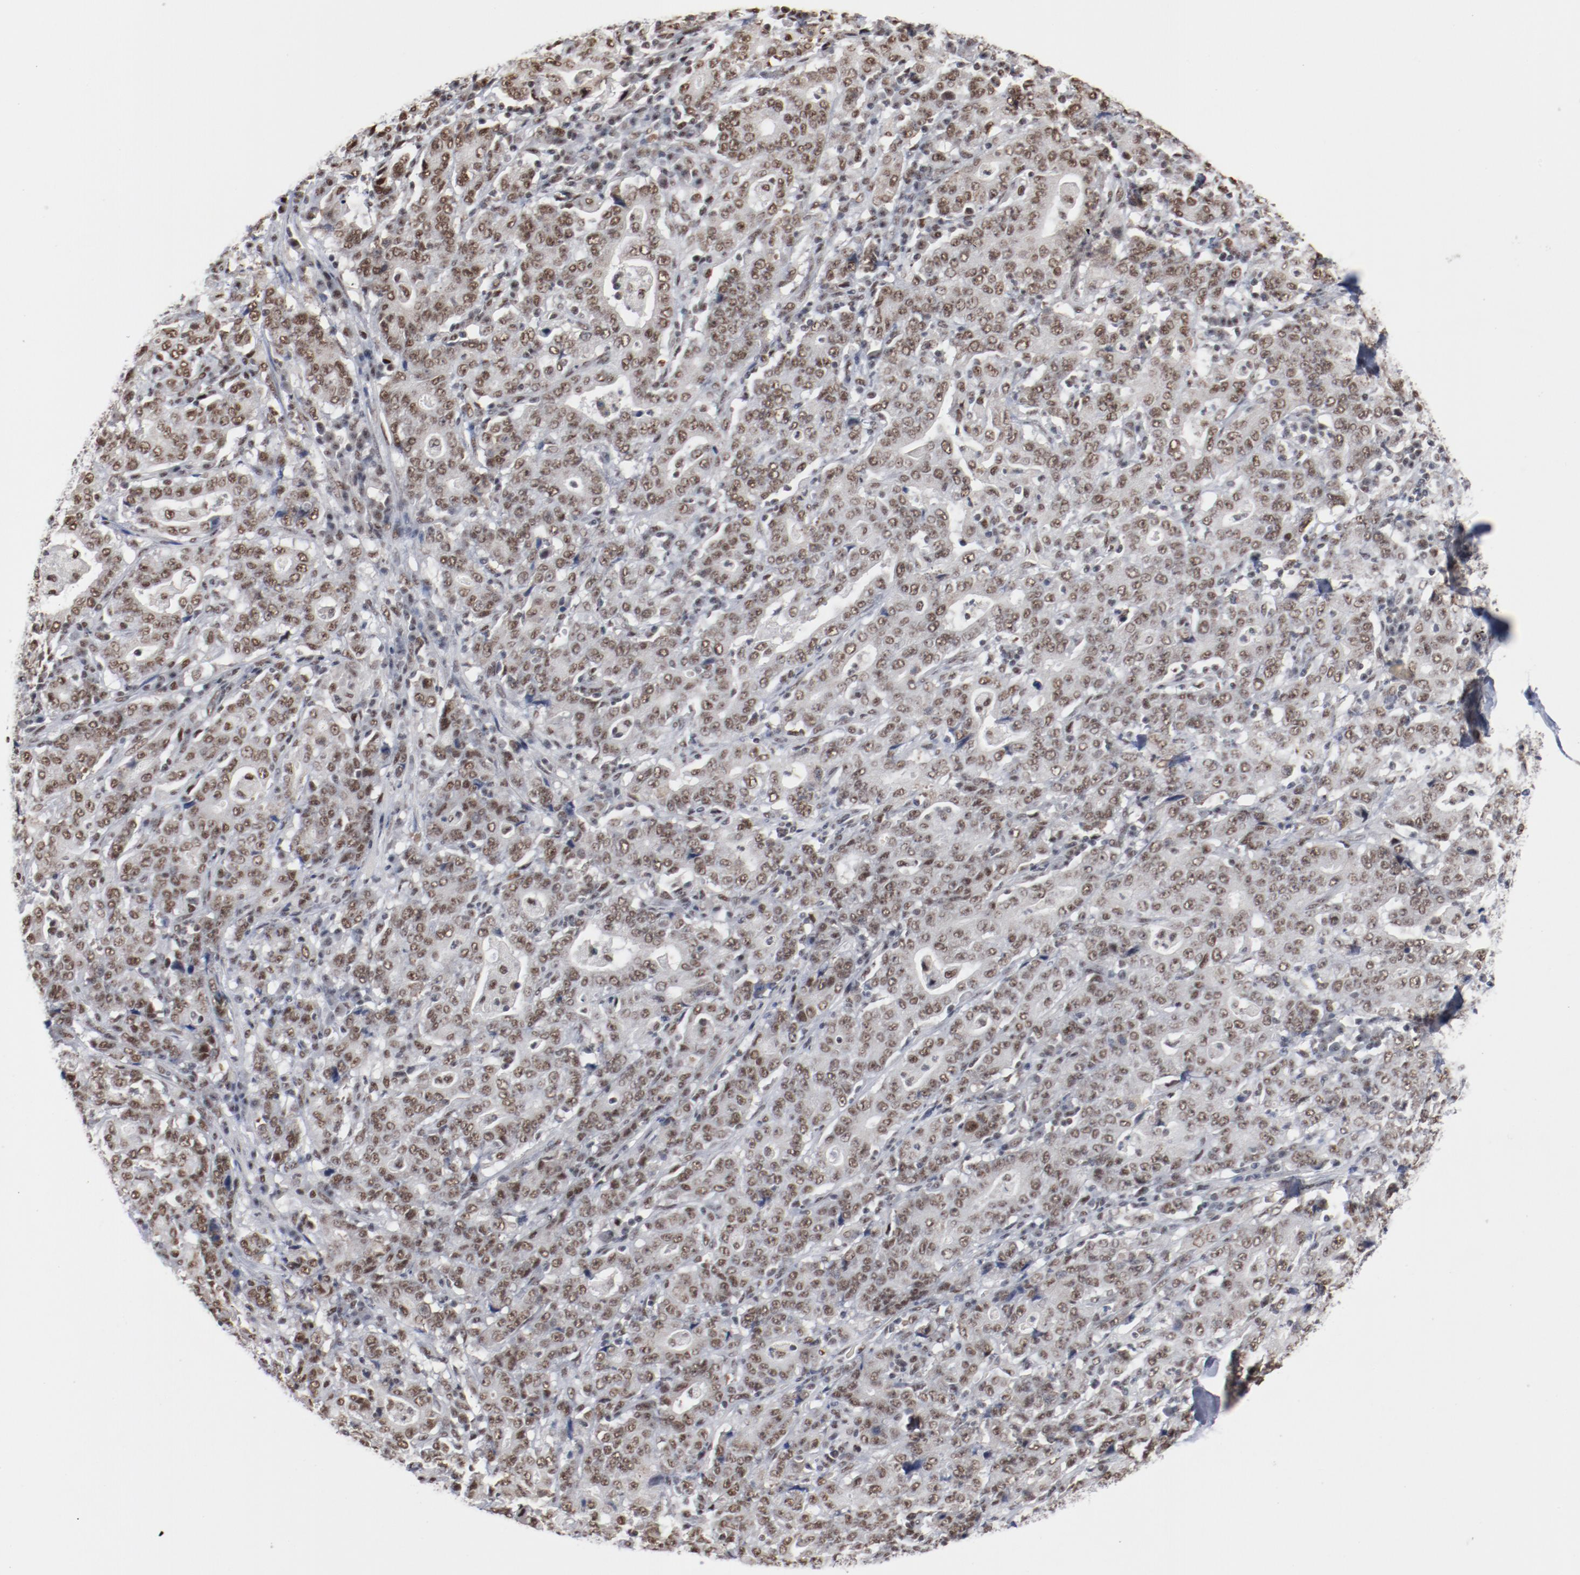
{"staining": {"intensity": "weak", "quantity": ">75%", "location": "nuclear"}, "tissue": "stomach cancer", "cell_type": "Tumor cells", "image_type": "cancer", "snomed": [{"axis": "morphology", "description": "Normal tissue, NOS"}, {"axis": "morphology", "description": "Adenocarcinoma, NOS"}, {"axis": "topography", "description": "Stomach, upper"}, {"axis": "topography", "description": "Stomach"}], "caption": "Immunohistochemistry (IHC) histopathology image of human adenocarcinoma (stomach) stained for a protein (brown), which exhibits low levels of weak nuclear expression in about >75% of tumor cells.", "gene": "BUB3", "patient": {"sex": "male", "age": 59}}